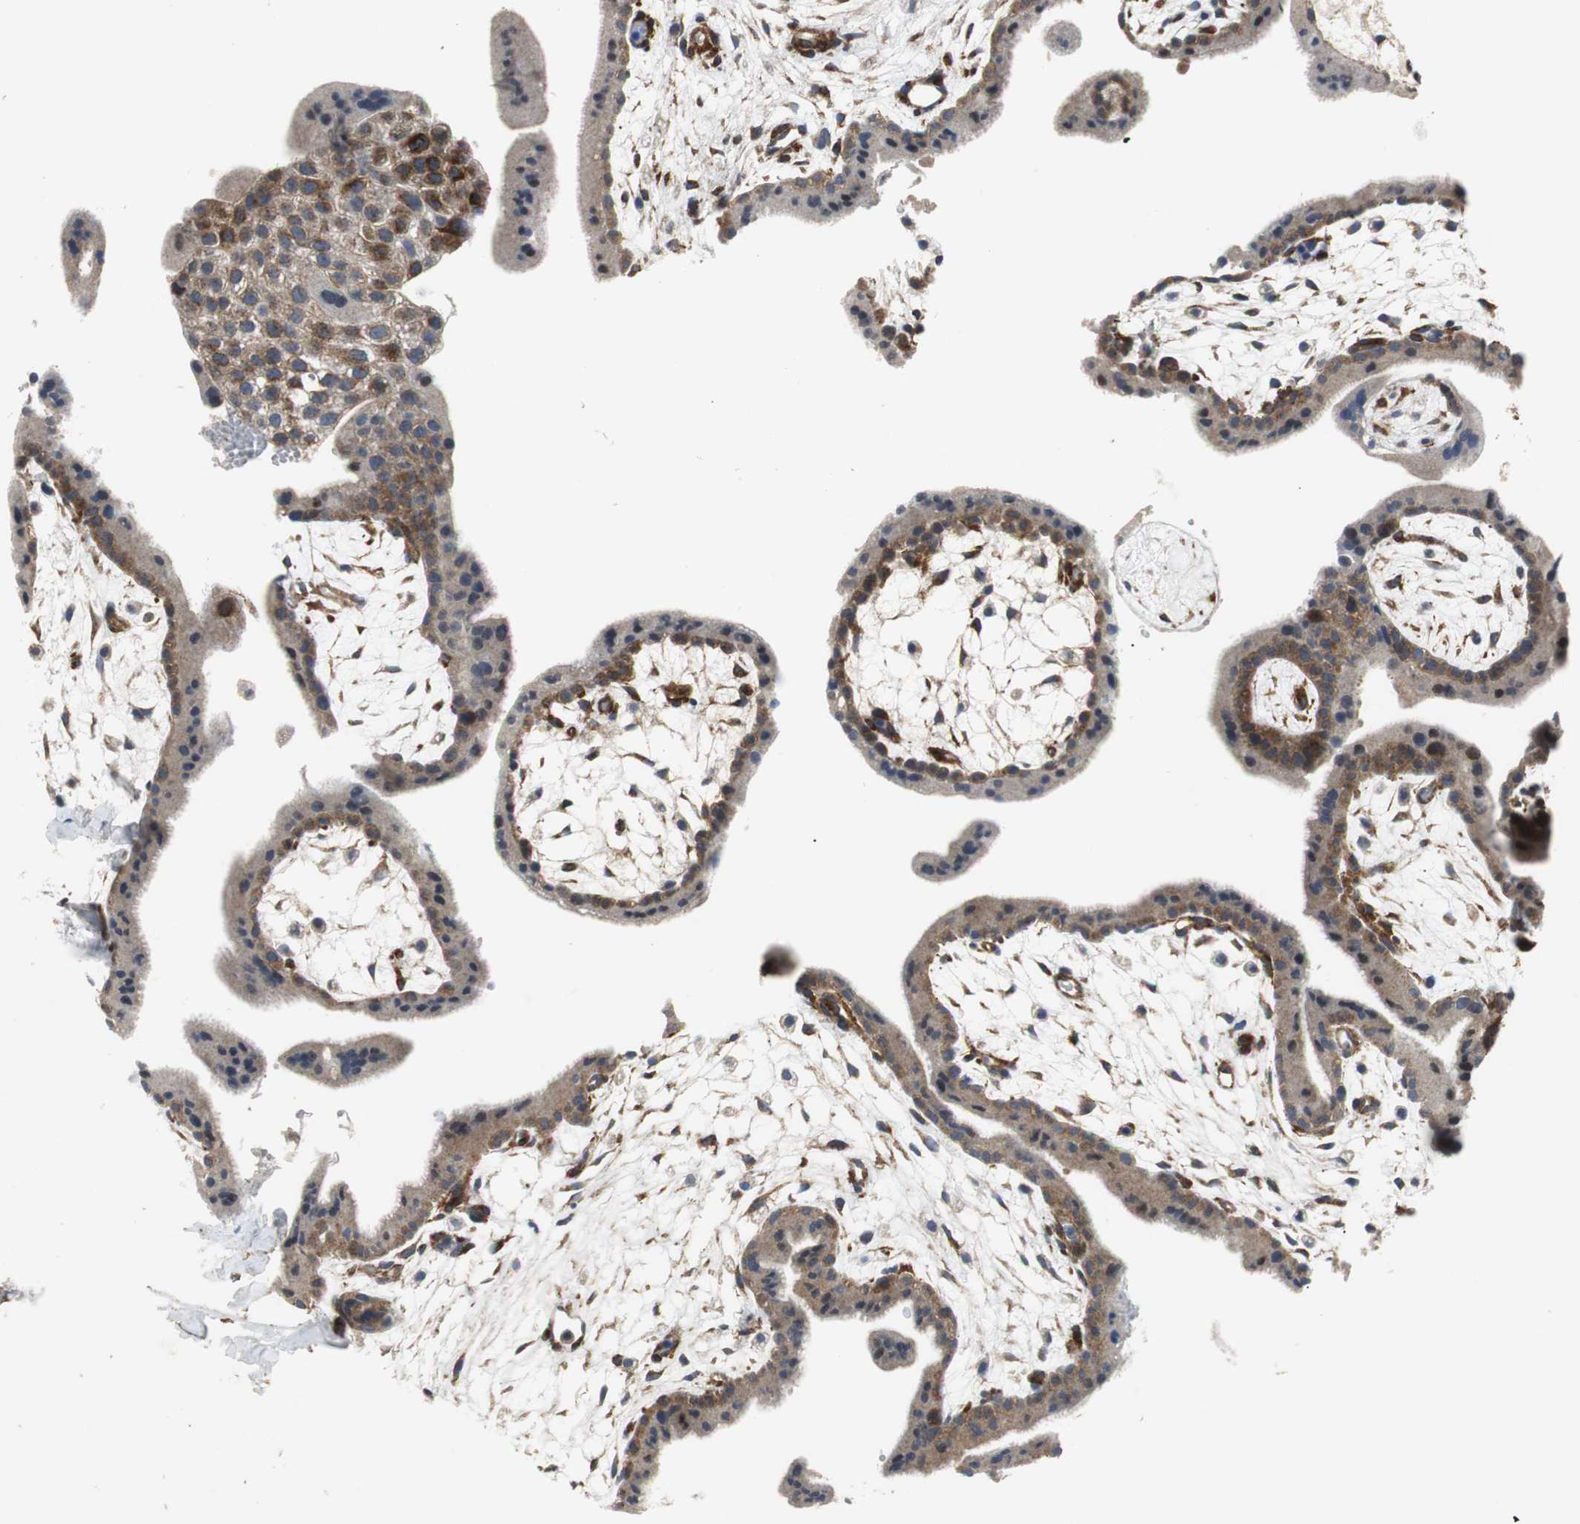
{"staining": {"intensity": "moderate", "quantity": ">75%", "location": "cytoplasmic/membranous"}, "tissue": "placenta", "cell_type": "Decidual cells", "image_type": "normal", "snomed": [{"axis": "morphology", "description": "Normal tissue, NOS"}, {"axis": "topography", "description": "Placenta"}], "caption": "Protein staining of unremarkable placenta reveals moderate cytoplasmic/membranous staining in about >75% of decidual cells.", "gene": "ISCU", "patient": {"sex": "female", "age": 35}}